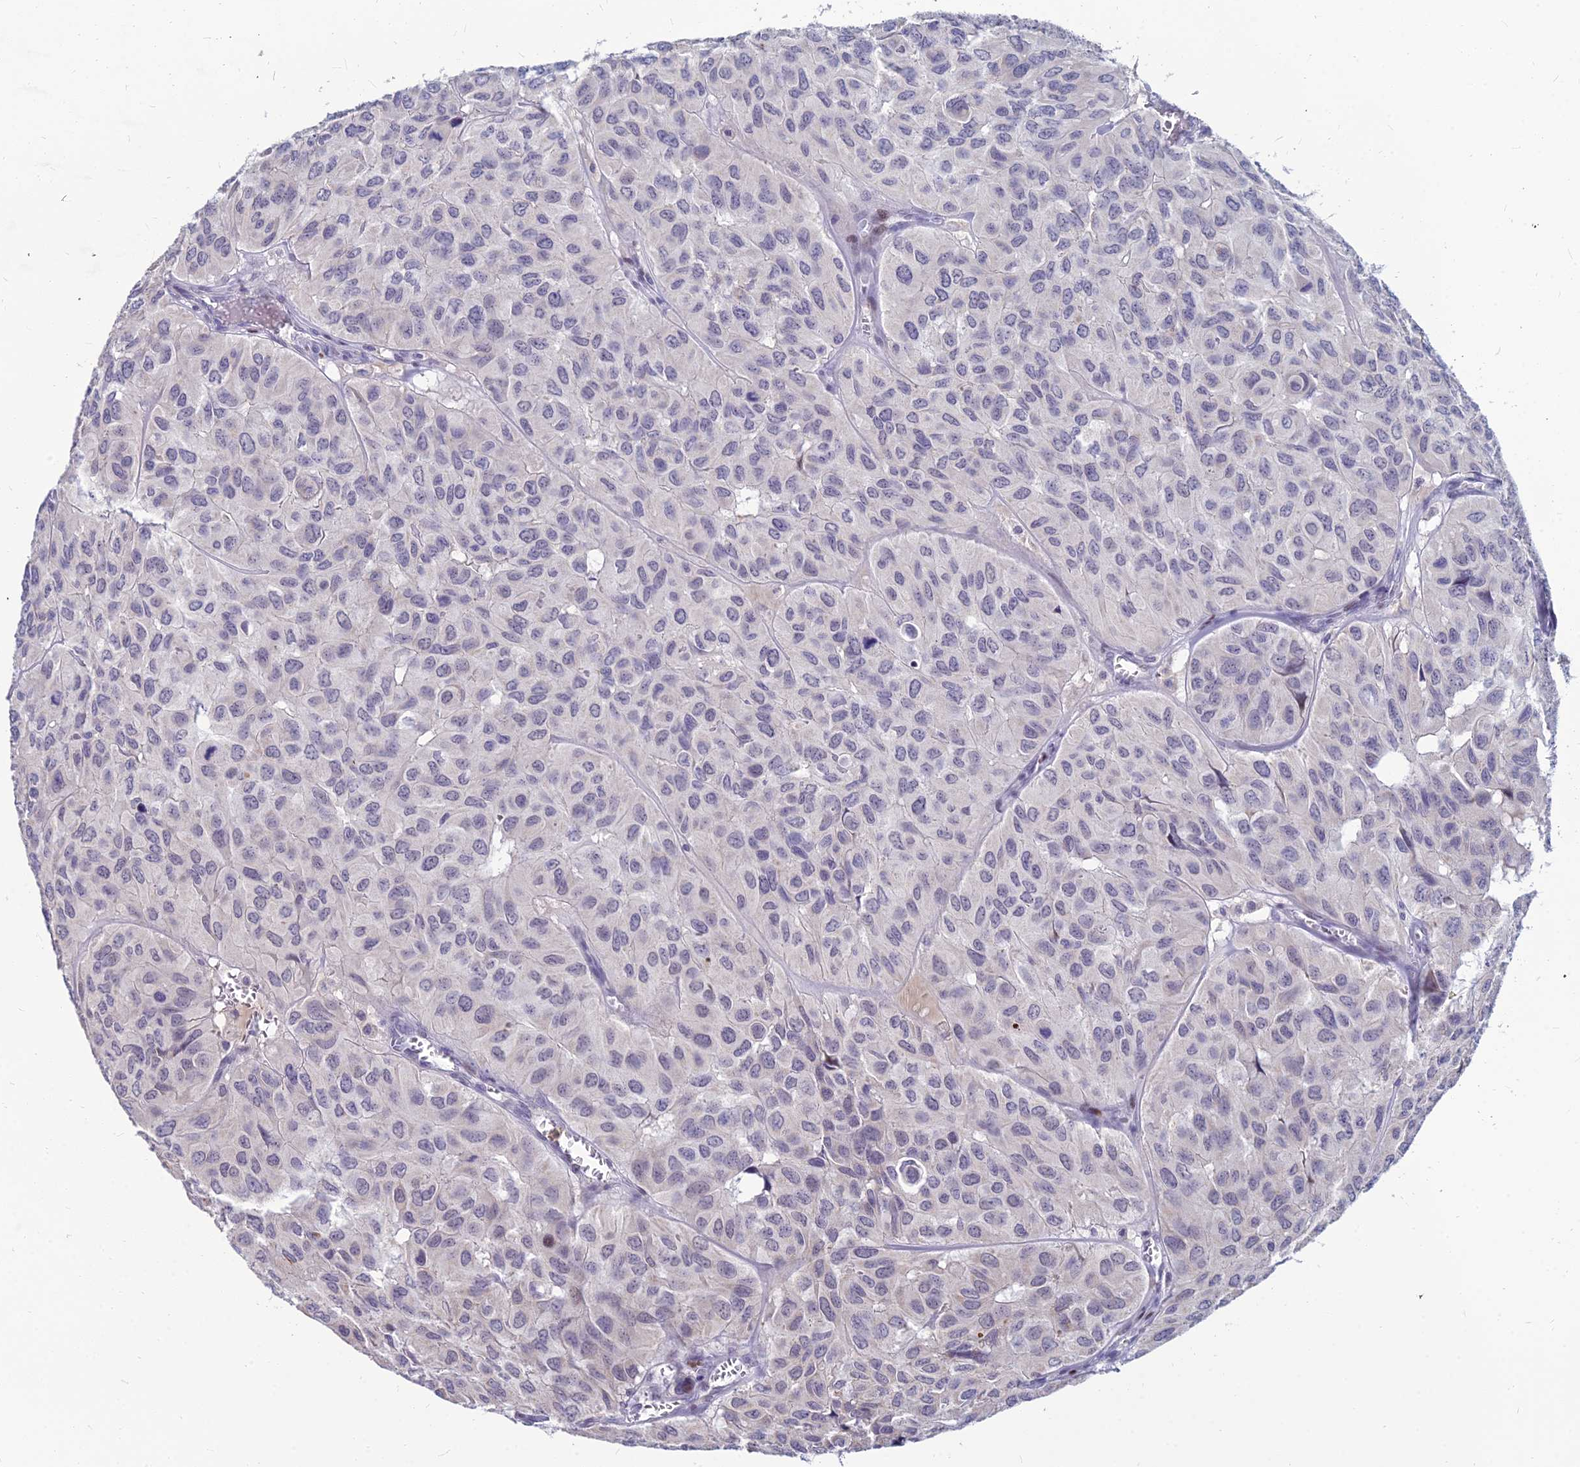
{"staining": {"intensity": "negative", "quantity": "none", "location": "none"}, "tissue": "head and neck cancer", "cell_type": "Tumor cells", "image_type": "cancer", "snomed": [{"axis": "morphology", "description": "Adenocarcinoma, NOS"}, {"axis": "topography", "description": "Salivary gland, NOS"}, {"axis": "topography", "description": "Head-Neck"}], "caption": "Immunohistochemical staining of head and neck cancer (adenocarcinoma) reveals no significant expression in tumor cells. (DAB (3,3'-diaminobenzidine) immunohistochemistry (IHC) visualized using brightfield microscopy, high magnification).", "gene": "GOLGA6D", "patient": {"sex": "female", "age": 76}}